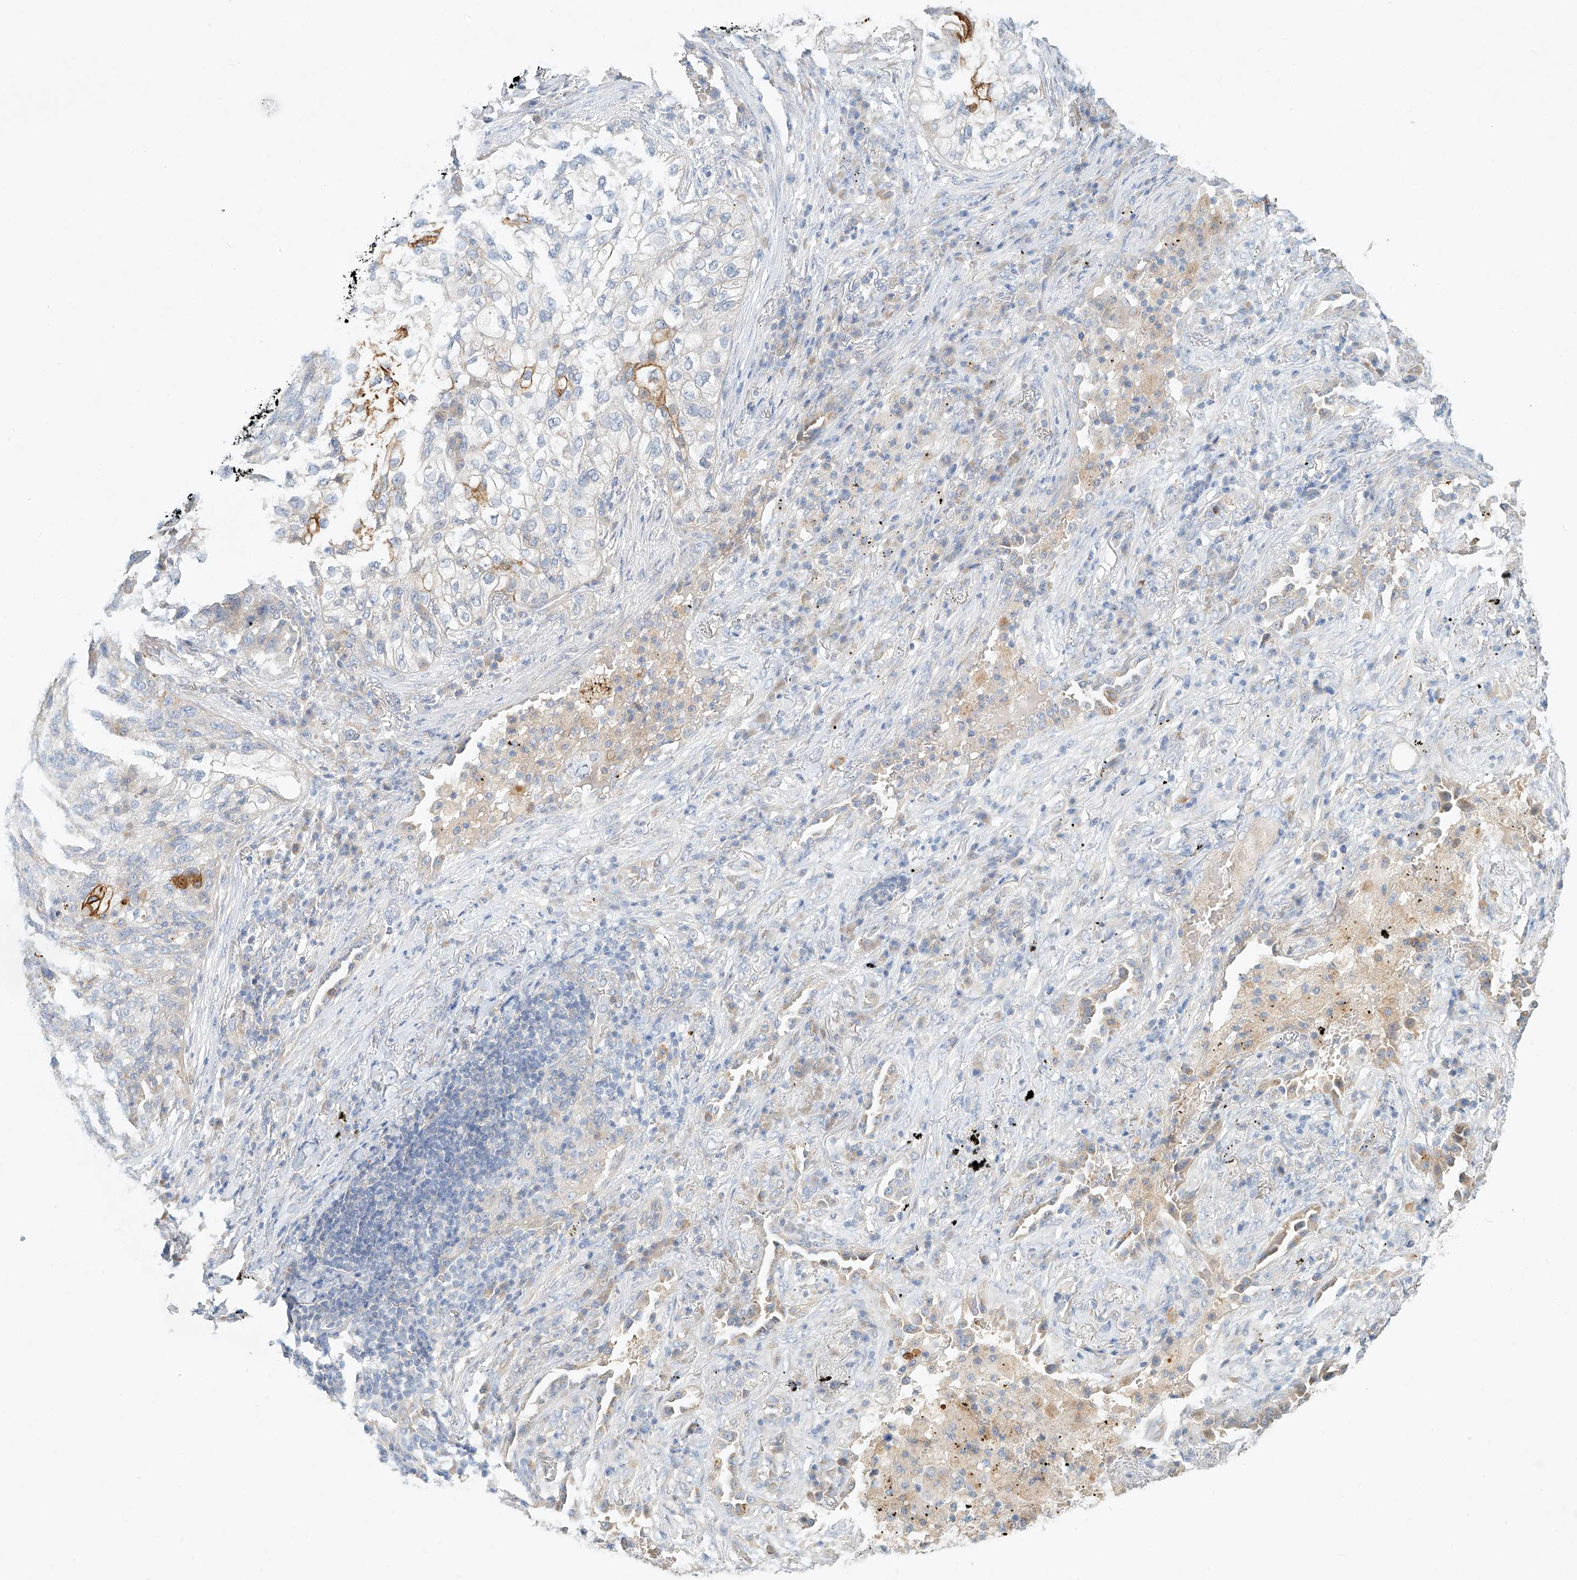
{"staining": {"intensity": "negative", "quantity": "none", "location": "none"}, "tissue": "lung cancer", "cell_type": "Tumor cells", "image_type": "cancer", "snomed": [{"axis": "morphology", "description": "Squamous cell carcinoma, NOS"}, {"axis": "topography", "description": "Lung"}], "caption": "An IHC photomicrograph of lung squamous cell carcinoma is shown. There is no staining in tumor cells of lung squamous cell carcinoma.", "gene": "SYTL3", "patient": {"sex": "female", "age": 63}}